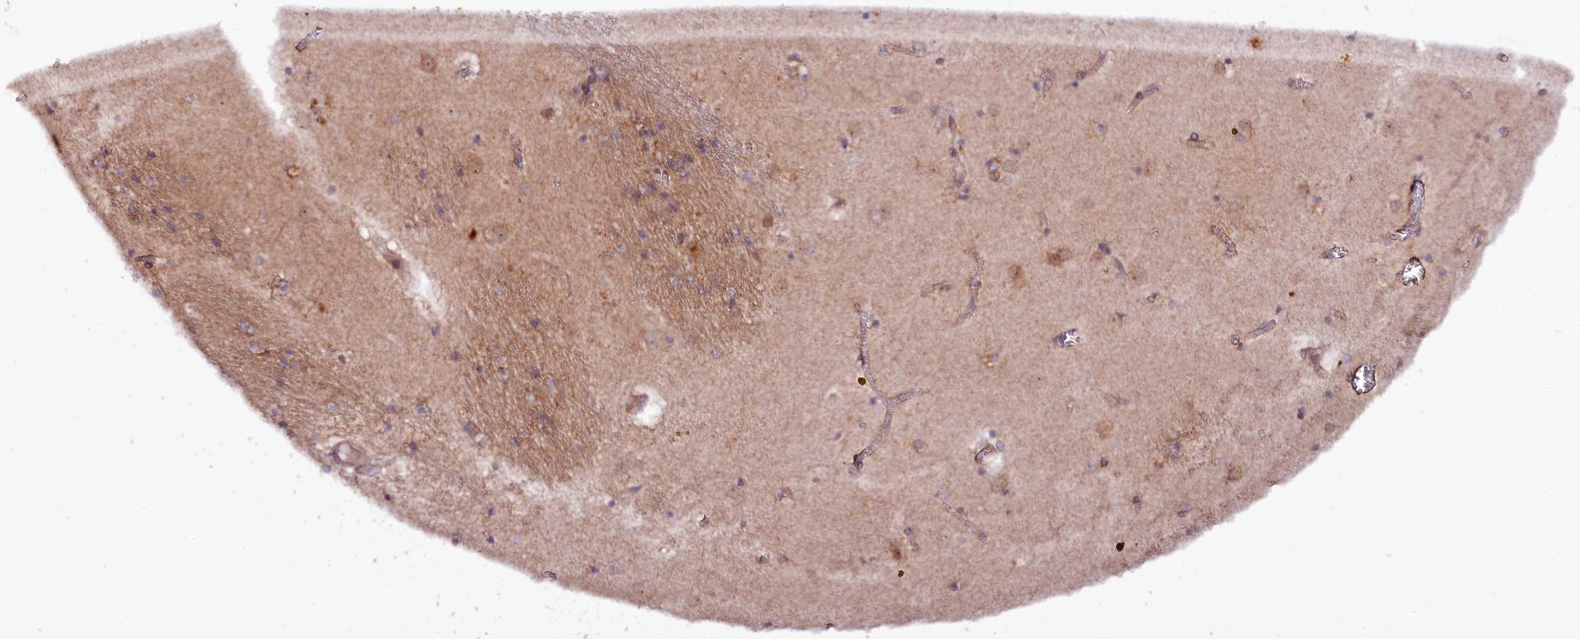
{"staining": {"intensity": "weak", "quantity": "<25%", "location": "cytoplasmic/membranous"}, "tissue": "caudate", "cell_type": "Glial cells", "image_type": "normal", "snomed": [{"axis": "morphology", "description": "Normal tissue, NOS"}, {"axis": "topography", "description": "Lateral ventricle wall"}], "caption": "Glial cells show no significant protein expression in normal caudate. Nuclei are stained in blue.", "gene": "PHLDB1", "patient": {"sex": "male", "age": 70}}